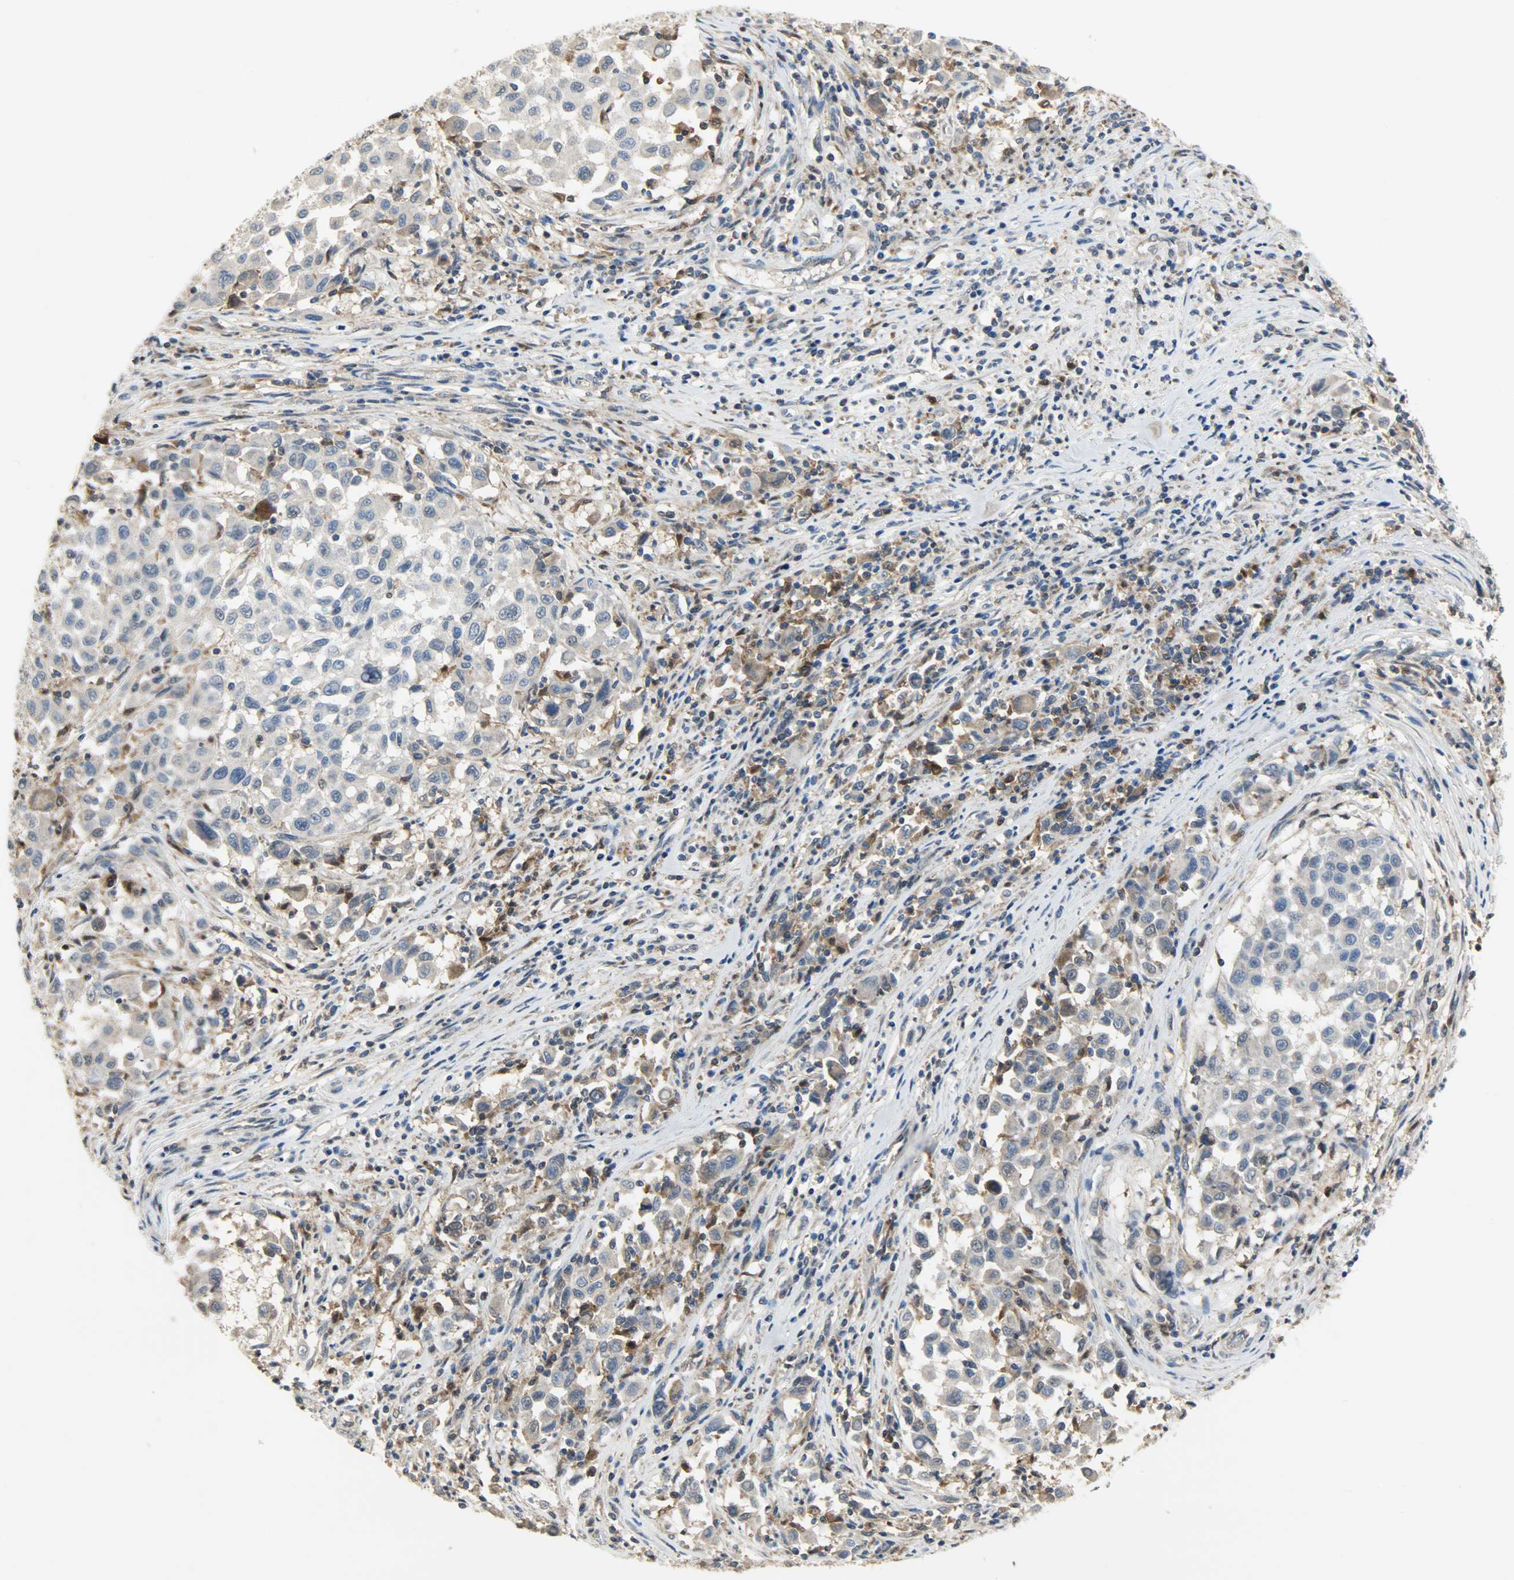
{"staining": {"intensity": "weak", "quantity": "25%-75%", "location": "cytoplasmic/membranous"}, "tissue": "melanoma", "cell_type": "Tumor cells", "image_type": "cancer", "snomed": [{"axis": "morphology", "description": "Malignant melanoma, Metastatic site"}, {"axis": "topography", "description": "Lymph node"}], "caption": "A brown stain labels weak cytoplasmic/membranous positivity of a protein in human malignant melanoma (metastatic site) tumor cells.", "gene": "TRIM21", "patient": {"sex": "male", "age": 61}}